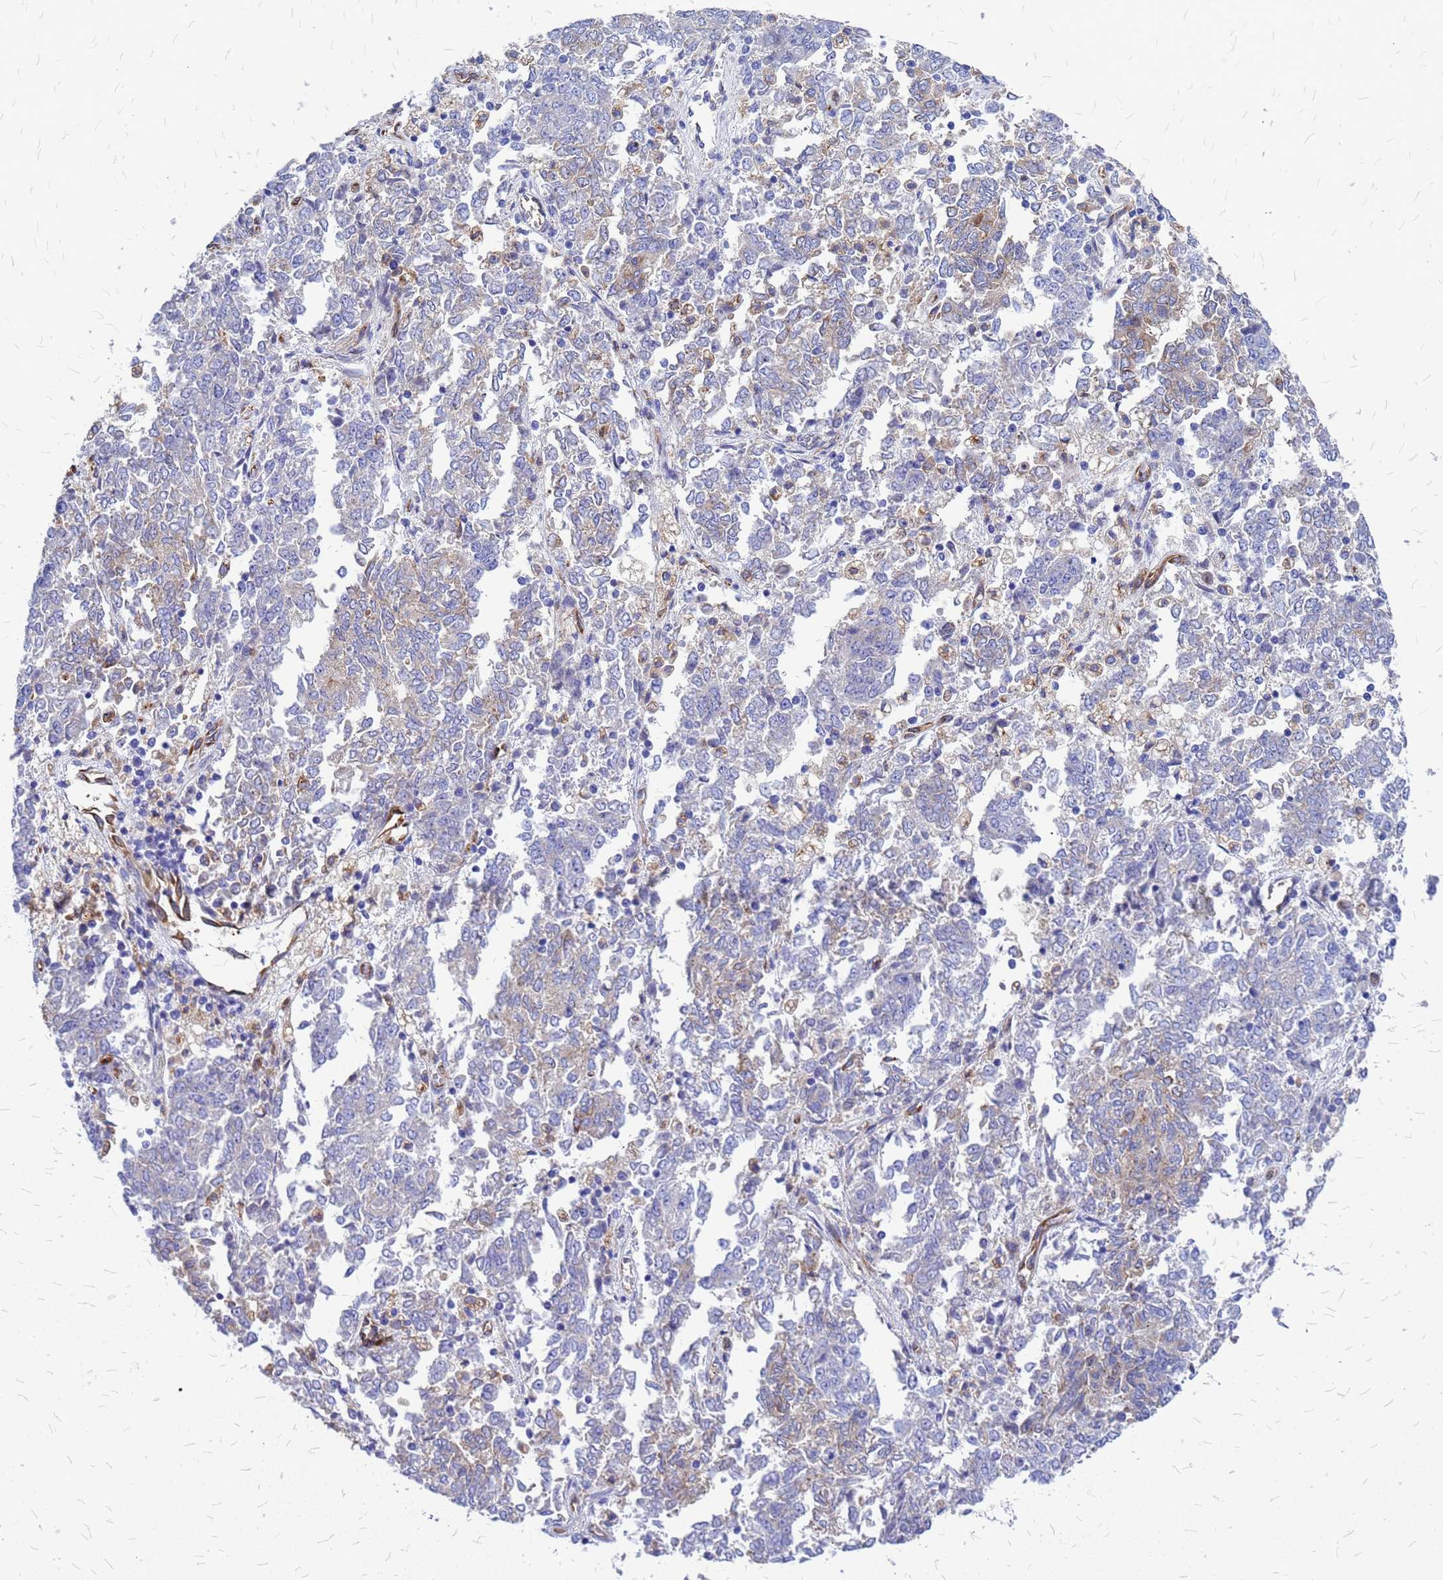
{"staining": {"intensity": "weak", "quantity": "<25%", "location": "cytoplasmic/membranous"}, "tissue": "endometrial cancer", "cell_type": "Tumor cells", "image_type": "cancer", "snomed": [{"axis": "morphology", "description": "Adenocarcinoma, NOS"}, {"axis": "topography", "description": "Endometrium"}], "caption": "IHC image of human adenocarcinoma (endometrial) stained for a protein (brown), which reveals no staining in tumor cells. (Stains: DAB IHC with hematoxylin counter stain, Microscopy: brightfield microscopy at high magnification).", "gene": "NOSTRIN", "patient": {"sex": "female", "age": 80}}